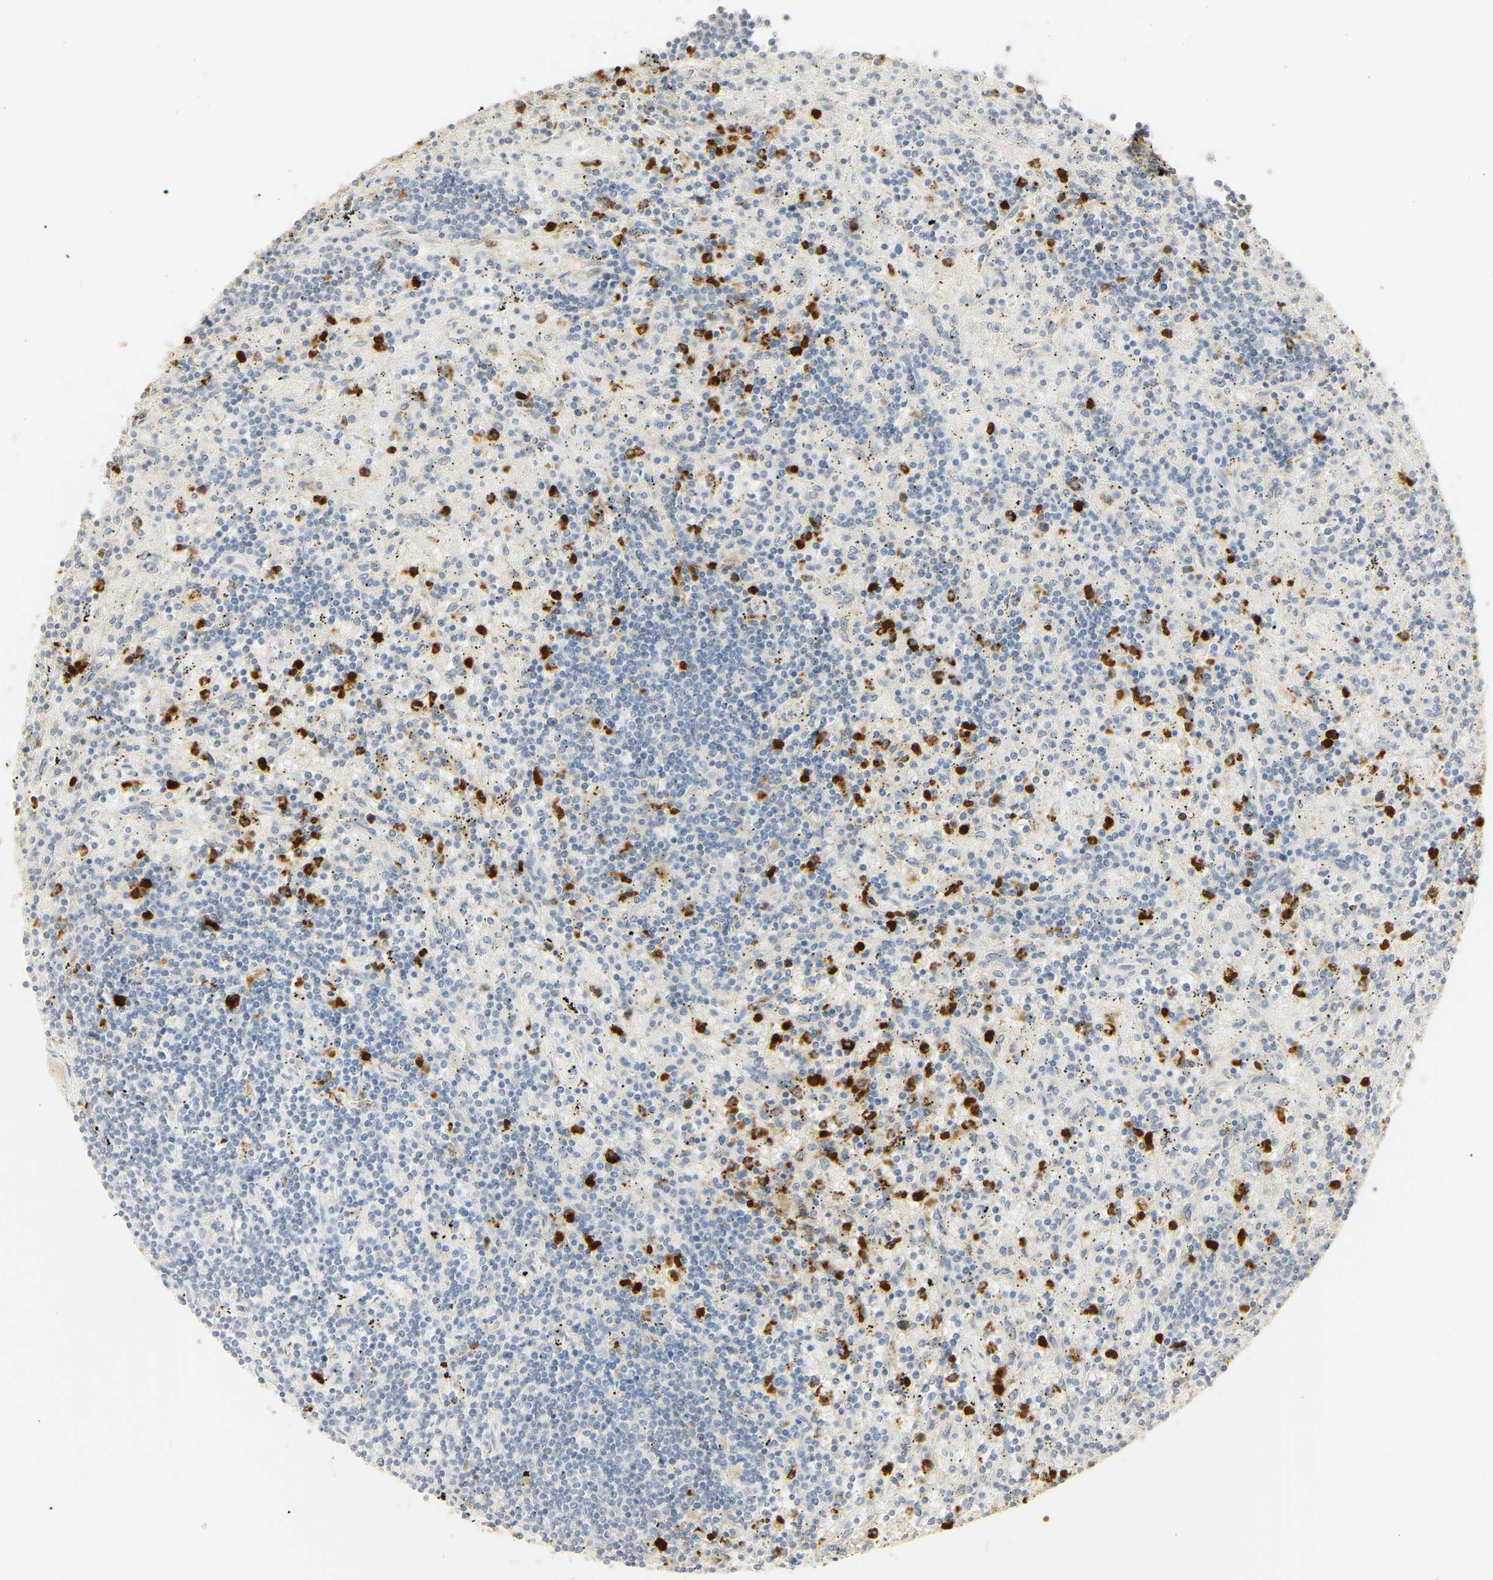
{"staining": {"intensity": "negative", "quantity": "none", "location": "none"}, "tissue": "lymphoma", "cell_type": "Tumor cells", "image_type": "cancer", "snomed": [{"axis": "morphology", "description": "Malignant lymphoma, non-Hodgkin's type, Low grade"}, {"axis": "topography", "description": "Spleen"}], "caption": "Tumor cells show no significant positivity in malignant lymphoma, non-Hodgkin's type (low-grade). (DAB (3,3'-diaminobenzidine) immunohistochemistry, high magnification).", "gene": "MPO", "patient": {"sex": "male", "age": 76}}